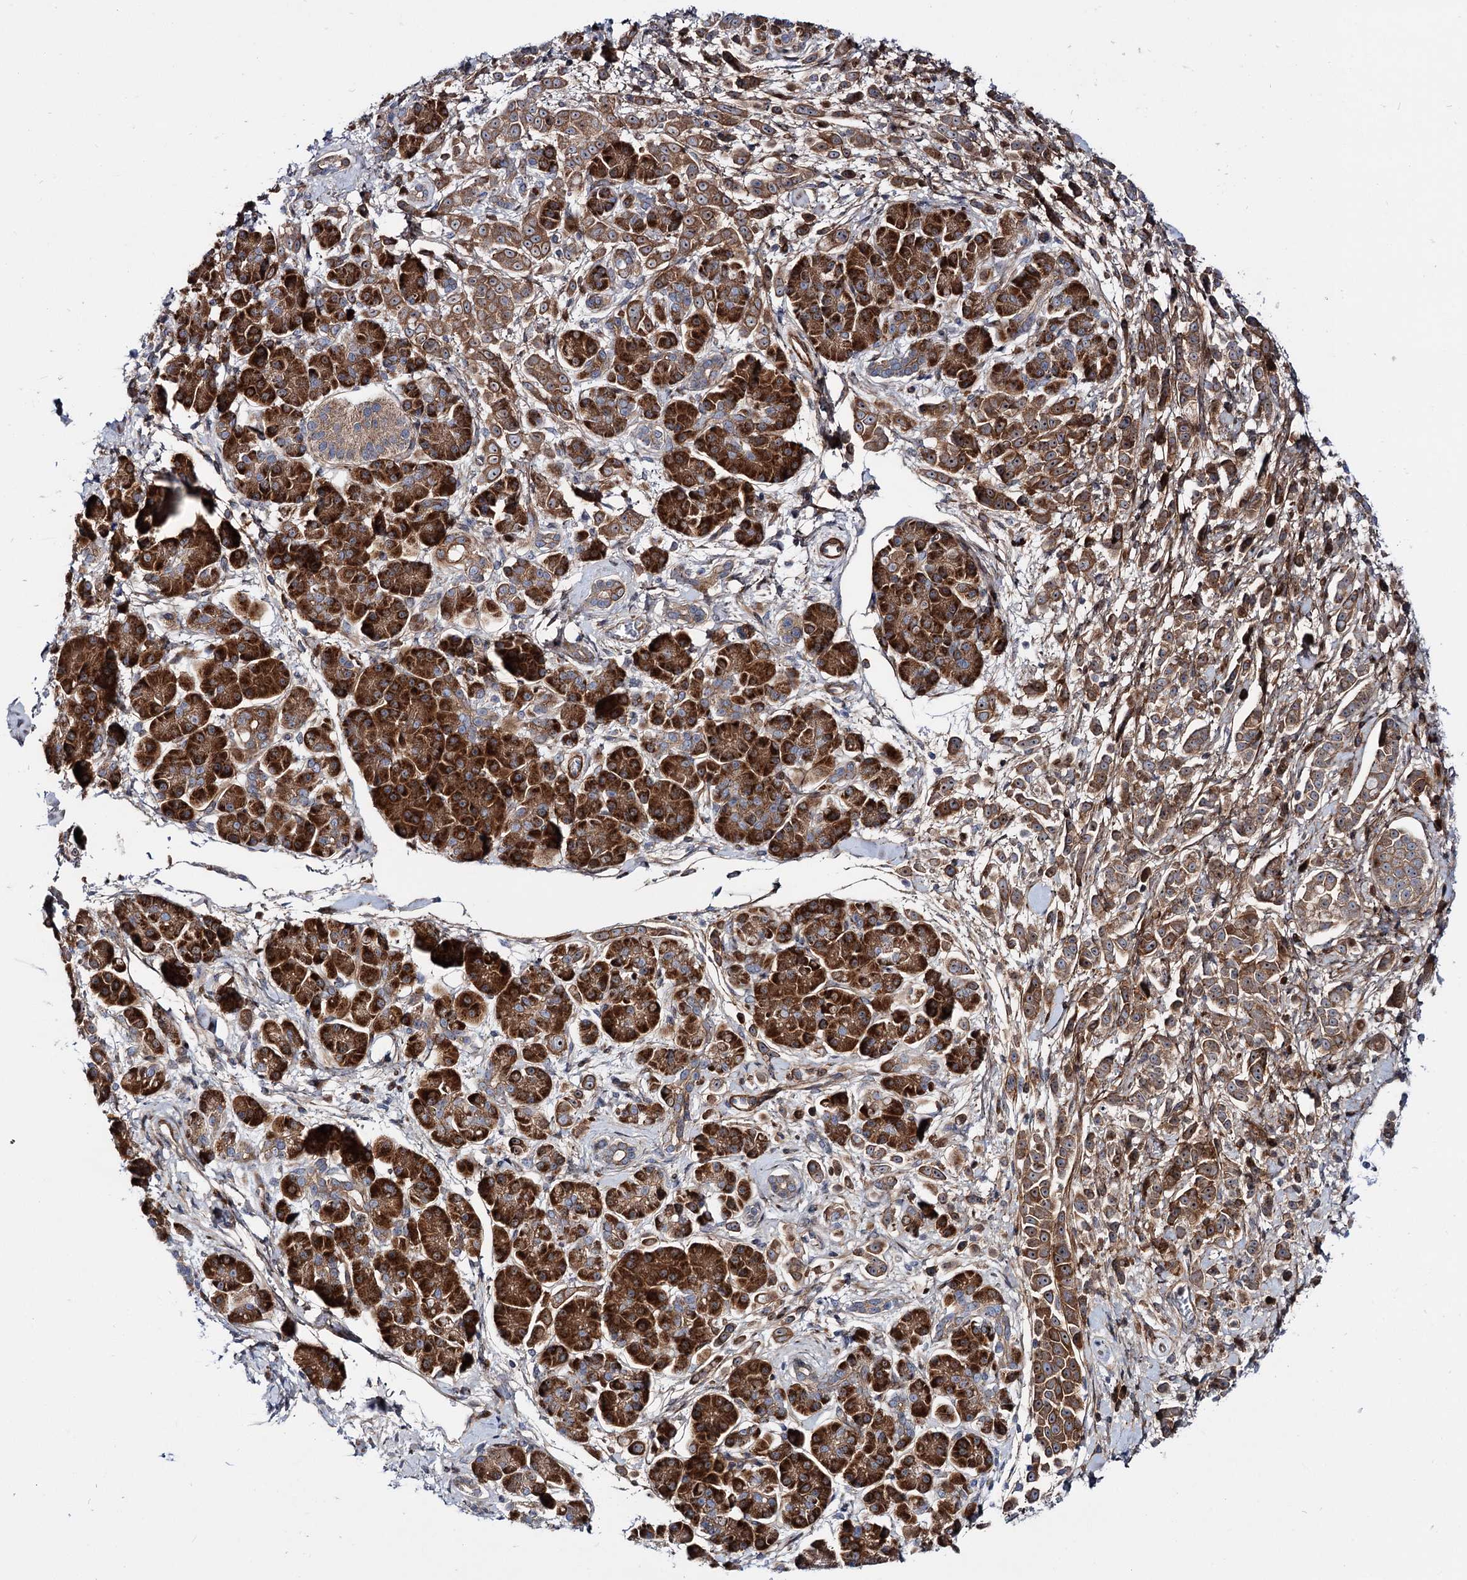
{"staining": {"intensity": "moderate", "quantity": ">75%", "location": "cytoplasmic/membranous,nuclear"}, "tissue": "pancreatic cancer", "cell_type": "Tumor cells", "image_type": "cancer", "snomed": [{"axis": "morphology", "description": "Normal tissue, NOS"}, {"axis": "morphology", "description": "Adenocarcinoma, NOS"}, {"axis": "topography", "description": "Pancreas"}], "caption": "Protein expression analysis of human adenocarcinoma (pancreatic) reveals moderate cytoplasmic/membranous and nuclear positivity in approximately >75% of tumor cells.", "gene": "THAP9", "patient": {"sex": "female", "age": 64}}